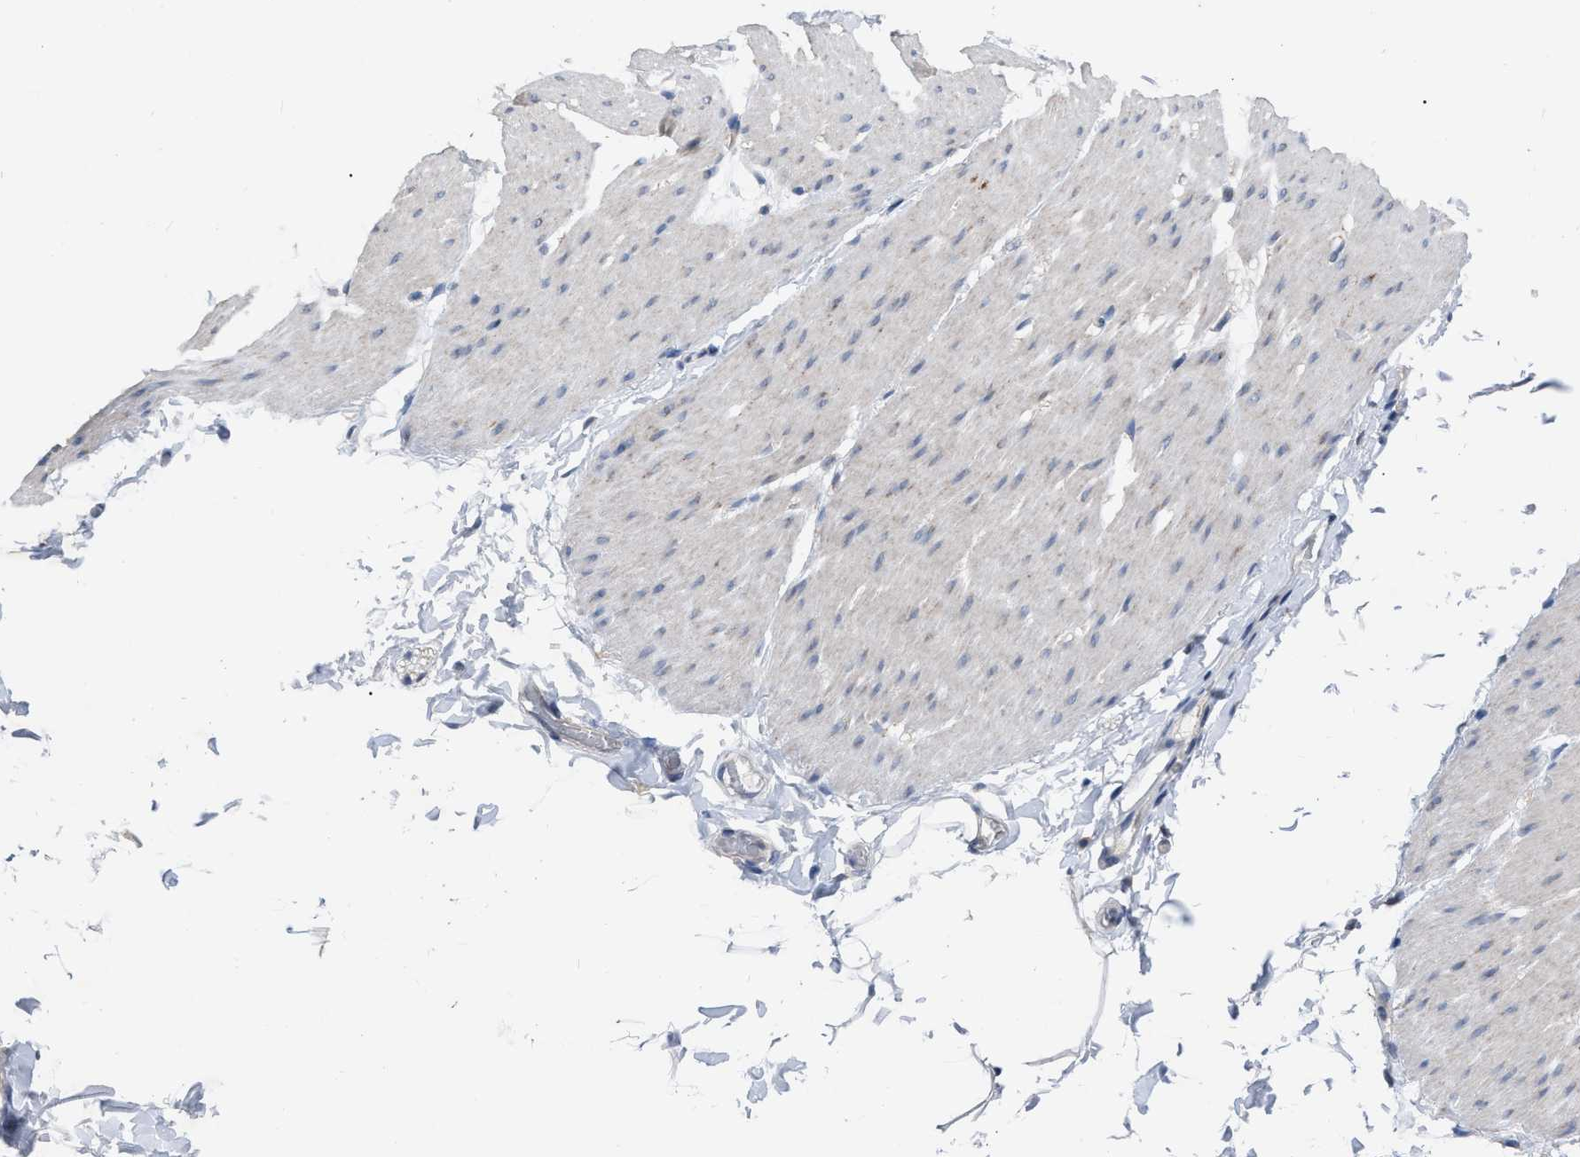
{"staining": {"intensity": "negative", "quantity": "none", "location": "none"}, "tissue": "smooth muscle", "cell_type": "Smooth muscle cells", "image_type": "normal", "snomed": [{"axis": "morphology", "description": "Normal tissue, NOS"}, {"axis": "topography", "description": "Smooth muscle"}, {"axis": "topography", "description": "Colon"}], "caption": "Unremarkable smooth muscle was stained to show a protein in brown. There is no significant expression in smooth muscle cells. (Stains: DAB (3,3'-diaminobenzidine) IHC with hematoxylin counter stain, Microscopy: brightfield microscopy at high magnification).", "gene": "DDX56", "patient": {"sex": "male", "age": 67}}